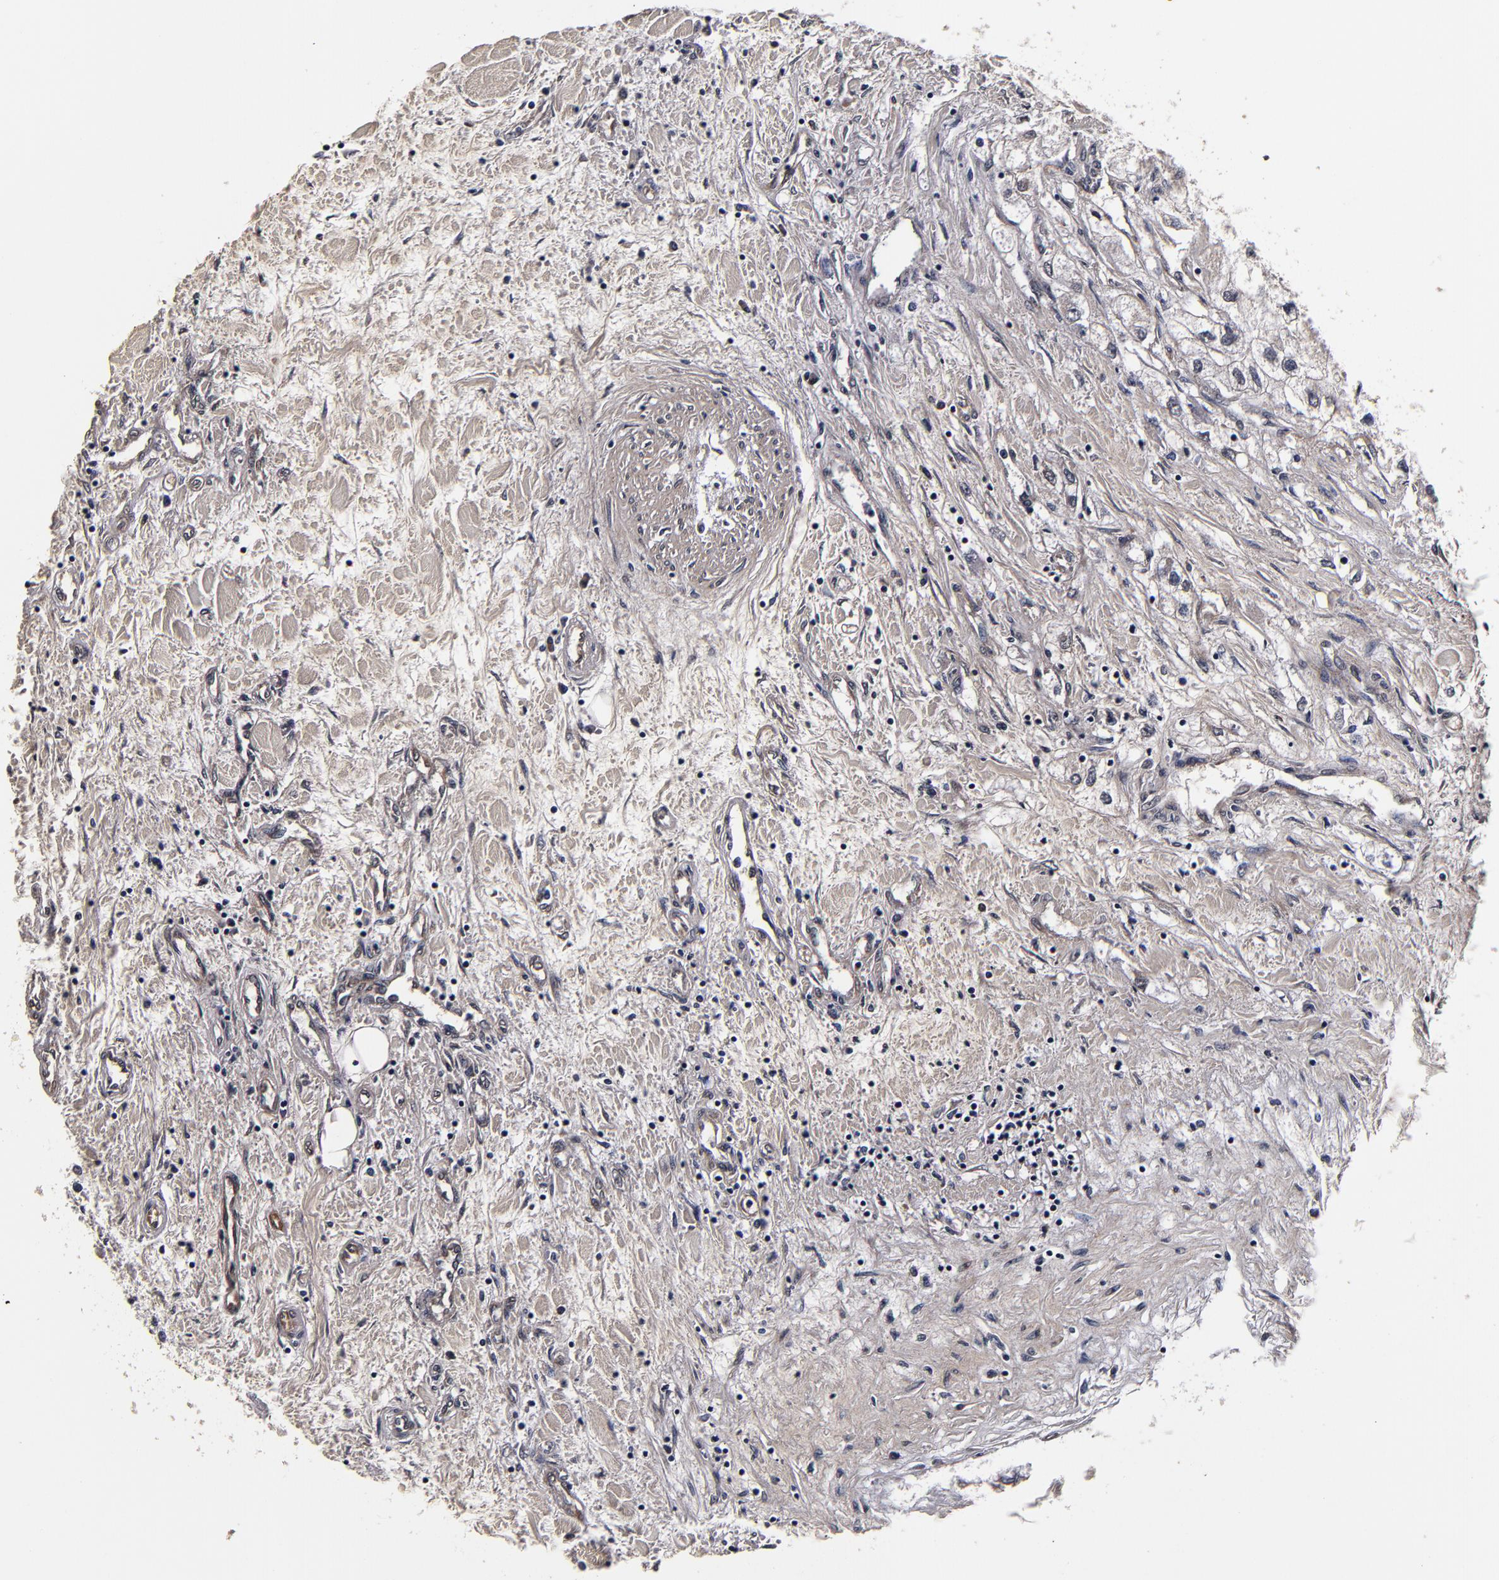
{"staining": {"intensity": "weak", "quantity": "25%-75%", "location": "cytoplasmic/membranous"}, "tissue": "renal cancer", "cell_type": "Tumor cells", "image_type": "cancer", "snomed": [{"axis": "morphology", "description": "Adenocarcinoma, NOS"}, {"axis": "topography", "description": "Kidney"}], "caption": "Tumor cells demonstrate low levels of weak cytoplasmic/membranous positivity in approximately 25%-75% of cells in renal cancer (adenocarcinoma).", "gene": "MMP15", "patient": {"sex": "male", "age": 57}}